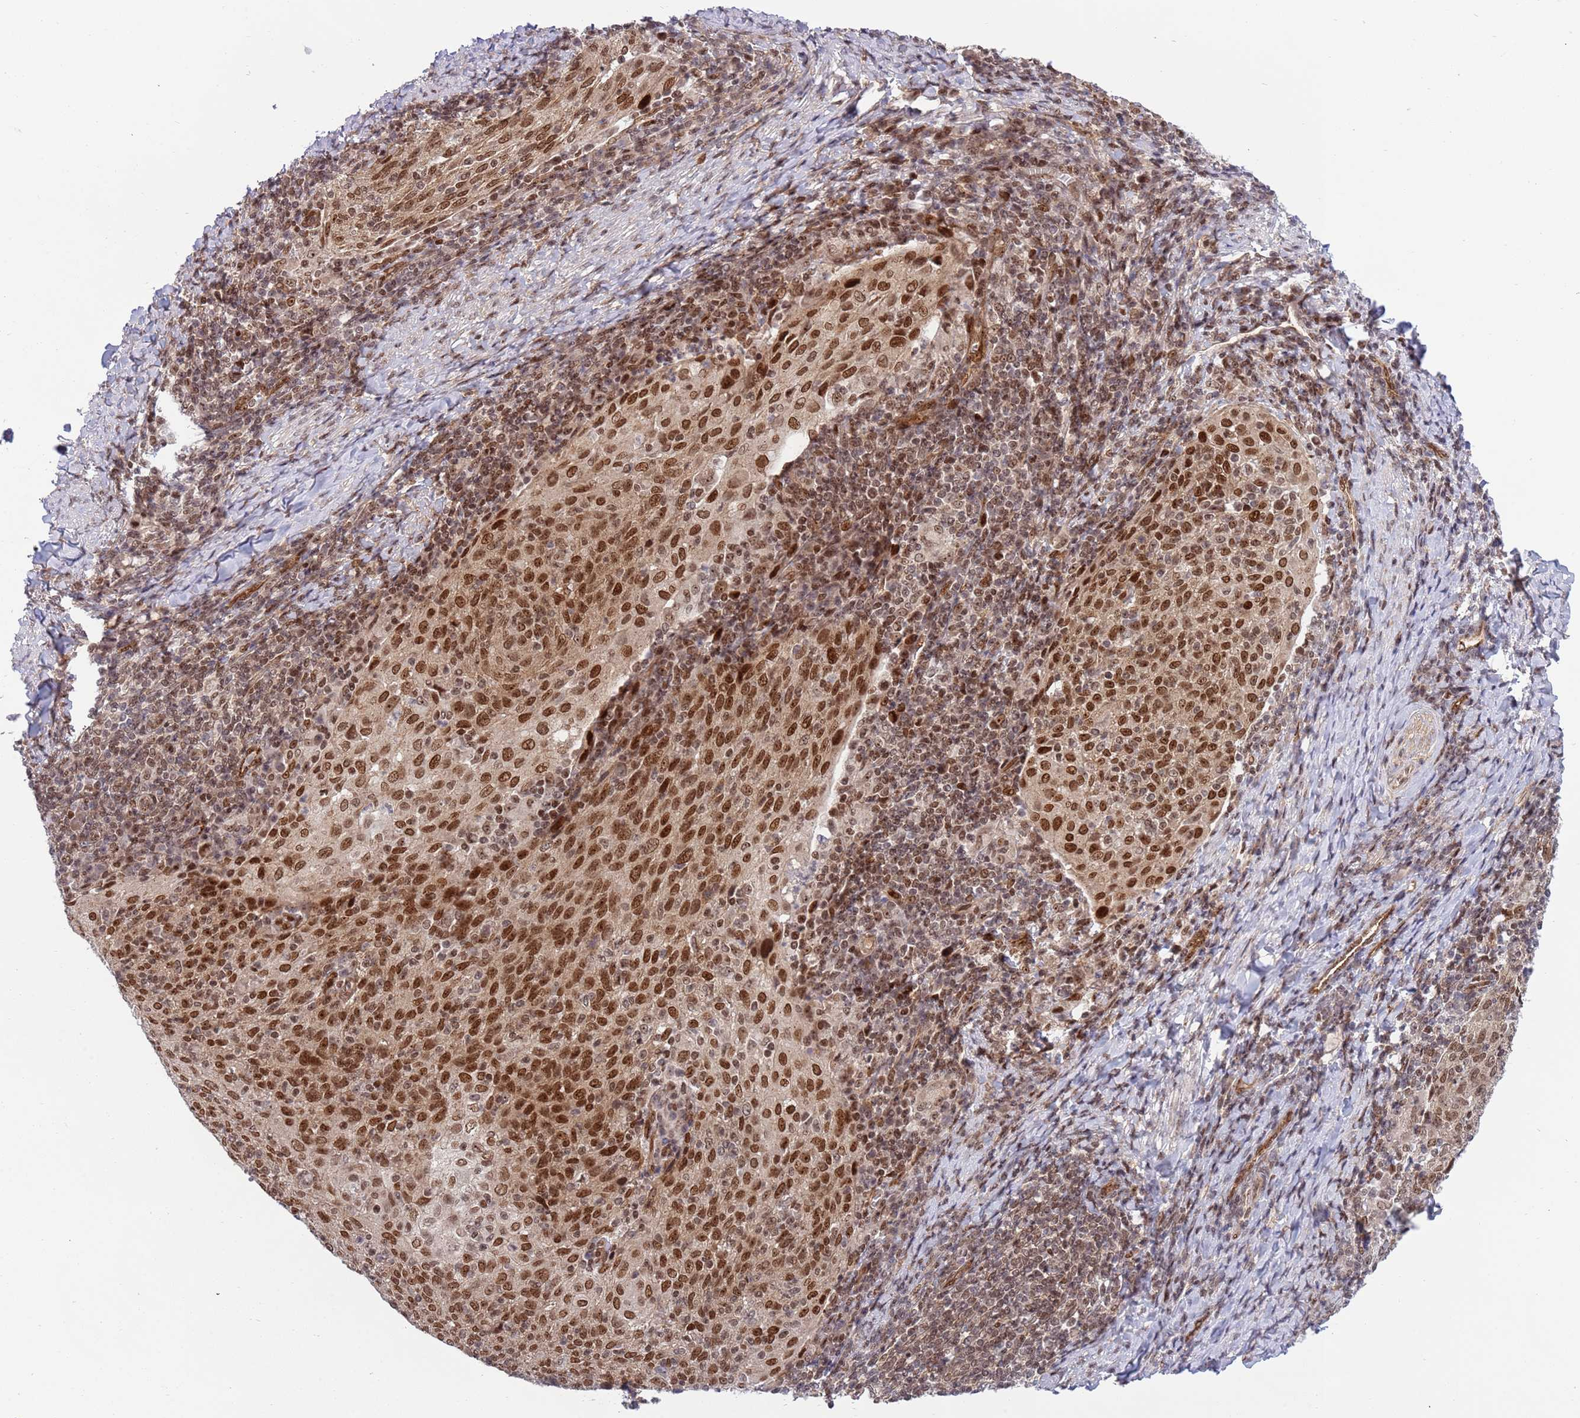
{"staining": {"intensity": "strong", "quantity": ">75%", "location": "nuclear"}, "tissue": "cervical cancer", "cell_type": "Tumor cells", "image_type": "cancer", "snomed": [{"axis": "morphology", "description": "Squamous cell carcinoma, NOS"}, {"axis": "topography", "description": "Cervix"}], "caption": "A high amount of strong nuclear expression is appreciated in about >75% of tumor cells in squamous cell carcinoma (cervical) tissue. (Brightfield microscopy of DAB IHC at high magnification).", "gene": "TBX10", "patient": {"sex": "female", "age": 52}}